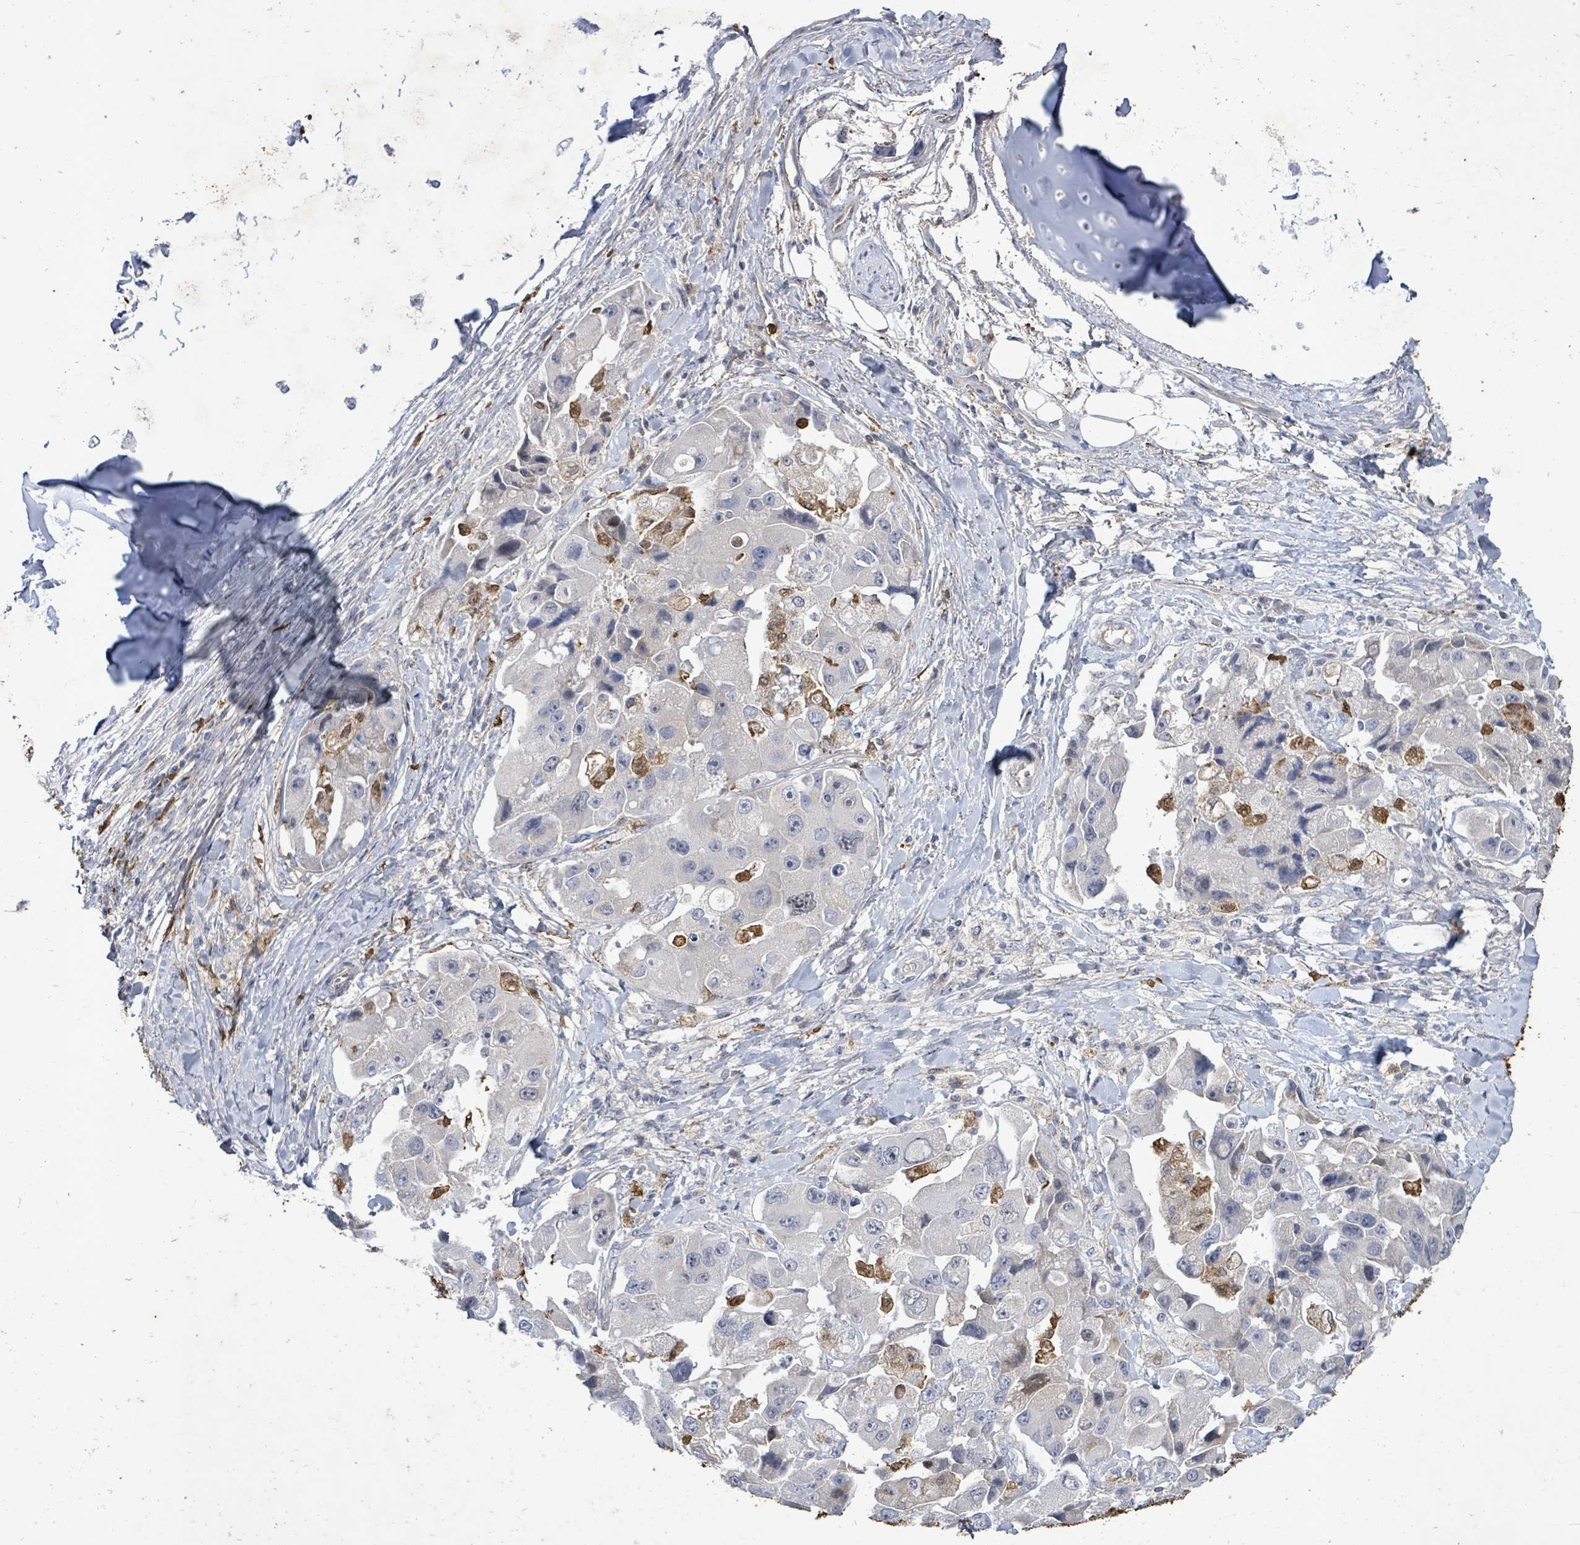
{"staining": {"intensity": "negative", "quantity": "none", "location": "none"}, "tissue": "lung cancer", "cell_type": "Tumor cells", "image_type": "cancer", "snomed": [{"axis": "morphology", "description": "Adenocarcinoma, NOS"}, {"axis": "topography", "description": "Lung"}], "caption": "The immunohistochemistry image has no significant staining in tumor cells of lung cancer tissue.", "gene": "FAM210A", "patient": {"sex": "female", "age": 54}}